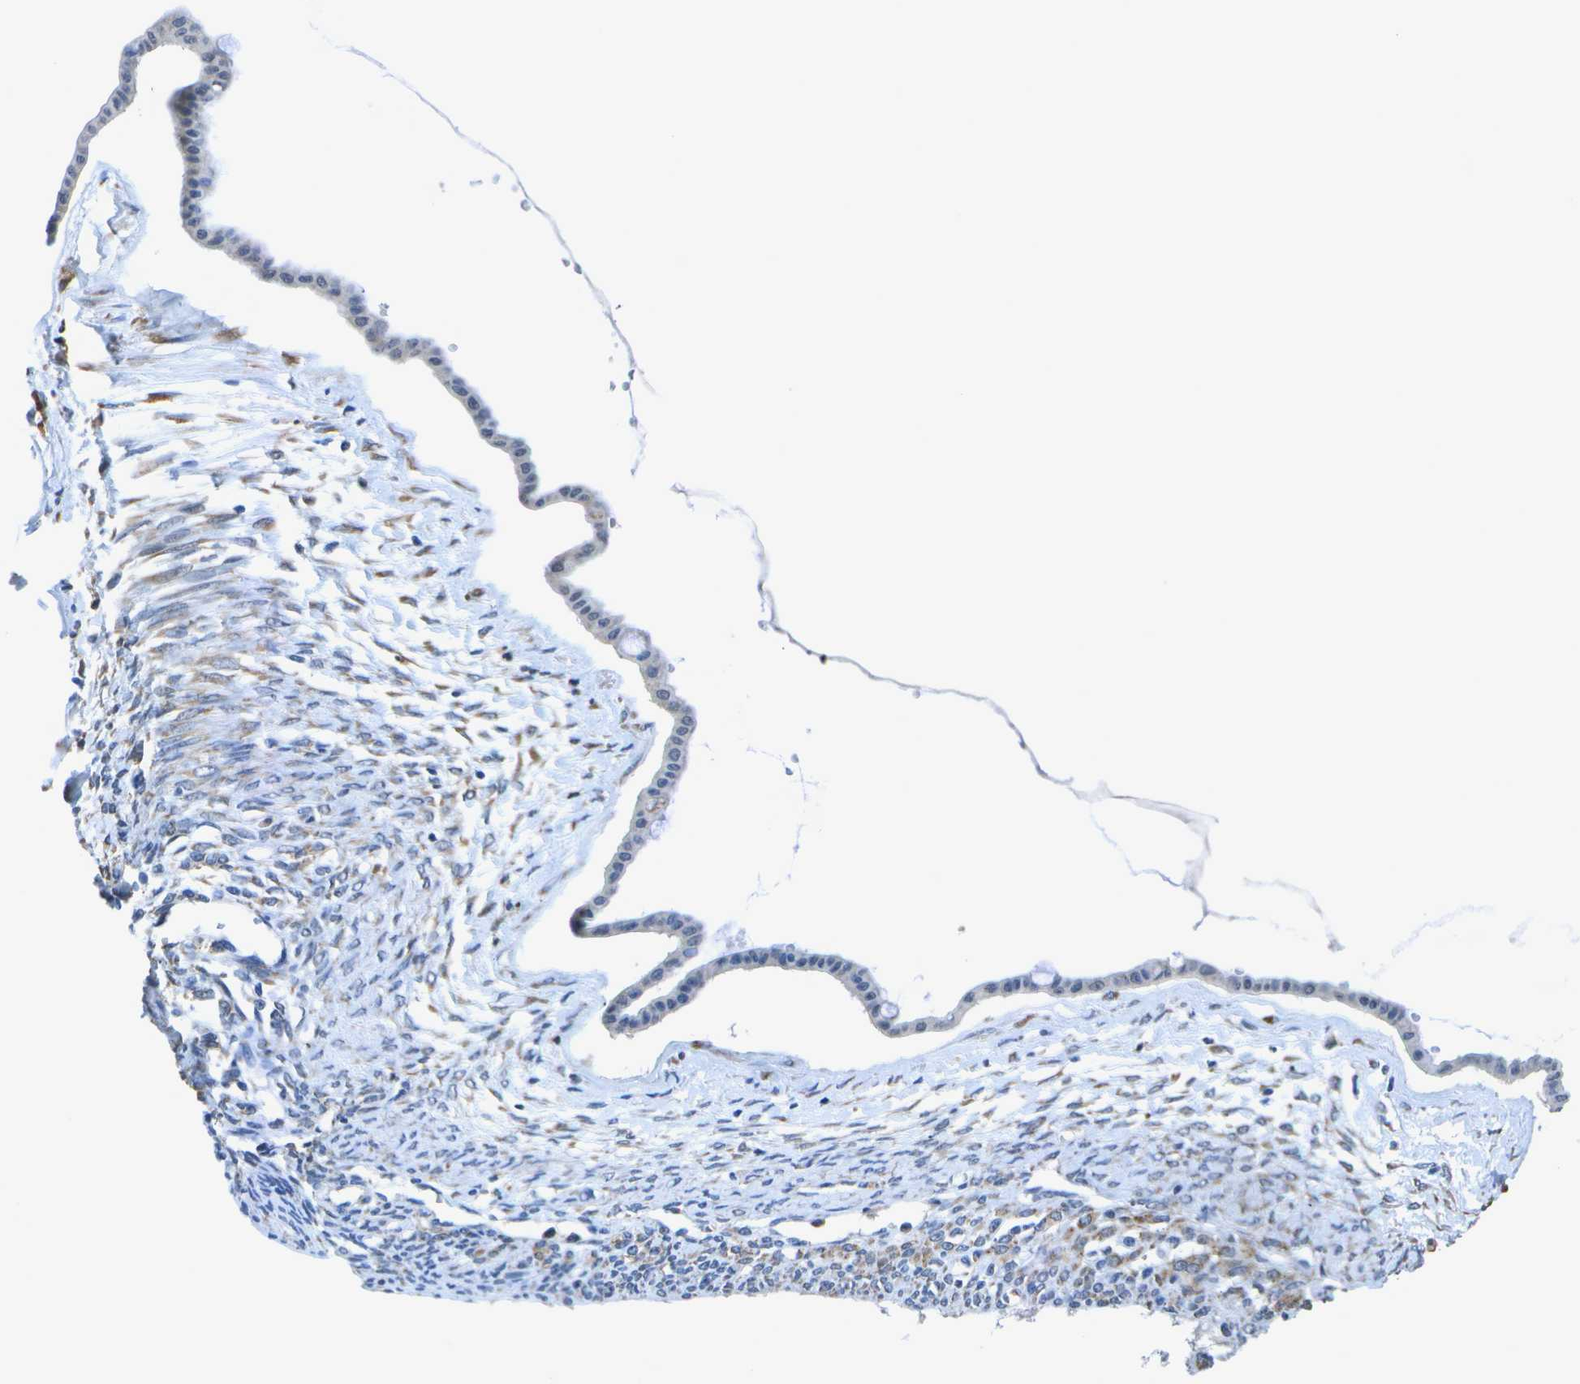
{"staining": {"intensity": "negative", "quantity": "none", "location": "none"}, "tissue": "ovarian cancer", "cell_type": "Tumor cells", "image_type": "cancer", "snomed": [{"axis": "morphology", "description": "Cystadenocarcinoma, mucinous, NOS"}, {"axis": "topography", "description": "Ovary"}], "caption": "This is an immunohistochemistry (IHC) micrograph of ovarian mucinous cystadenocarcinoma. There is no staining in tumor cells.", "gene": "DSE", "patient": {"sex": "female", "age": 73}}